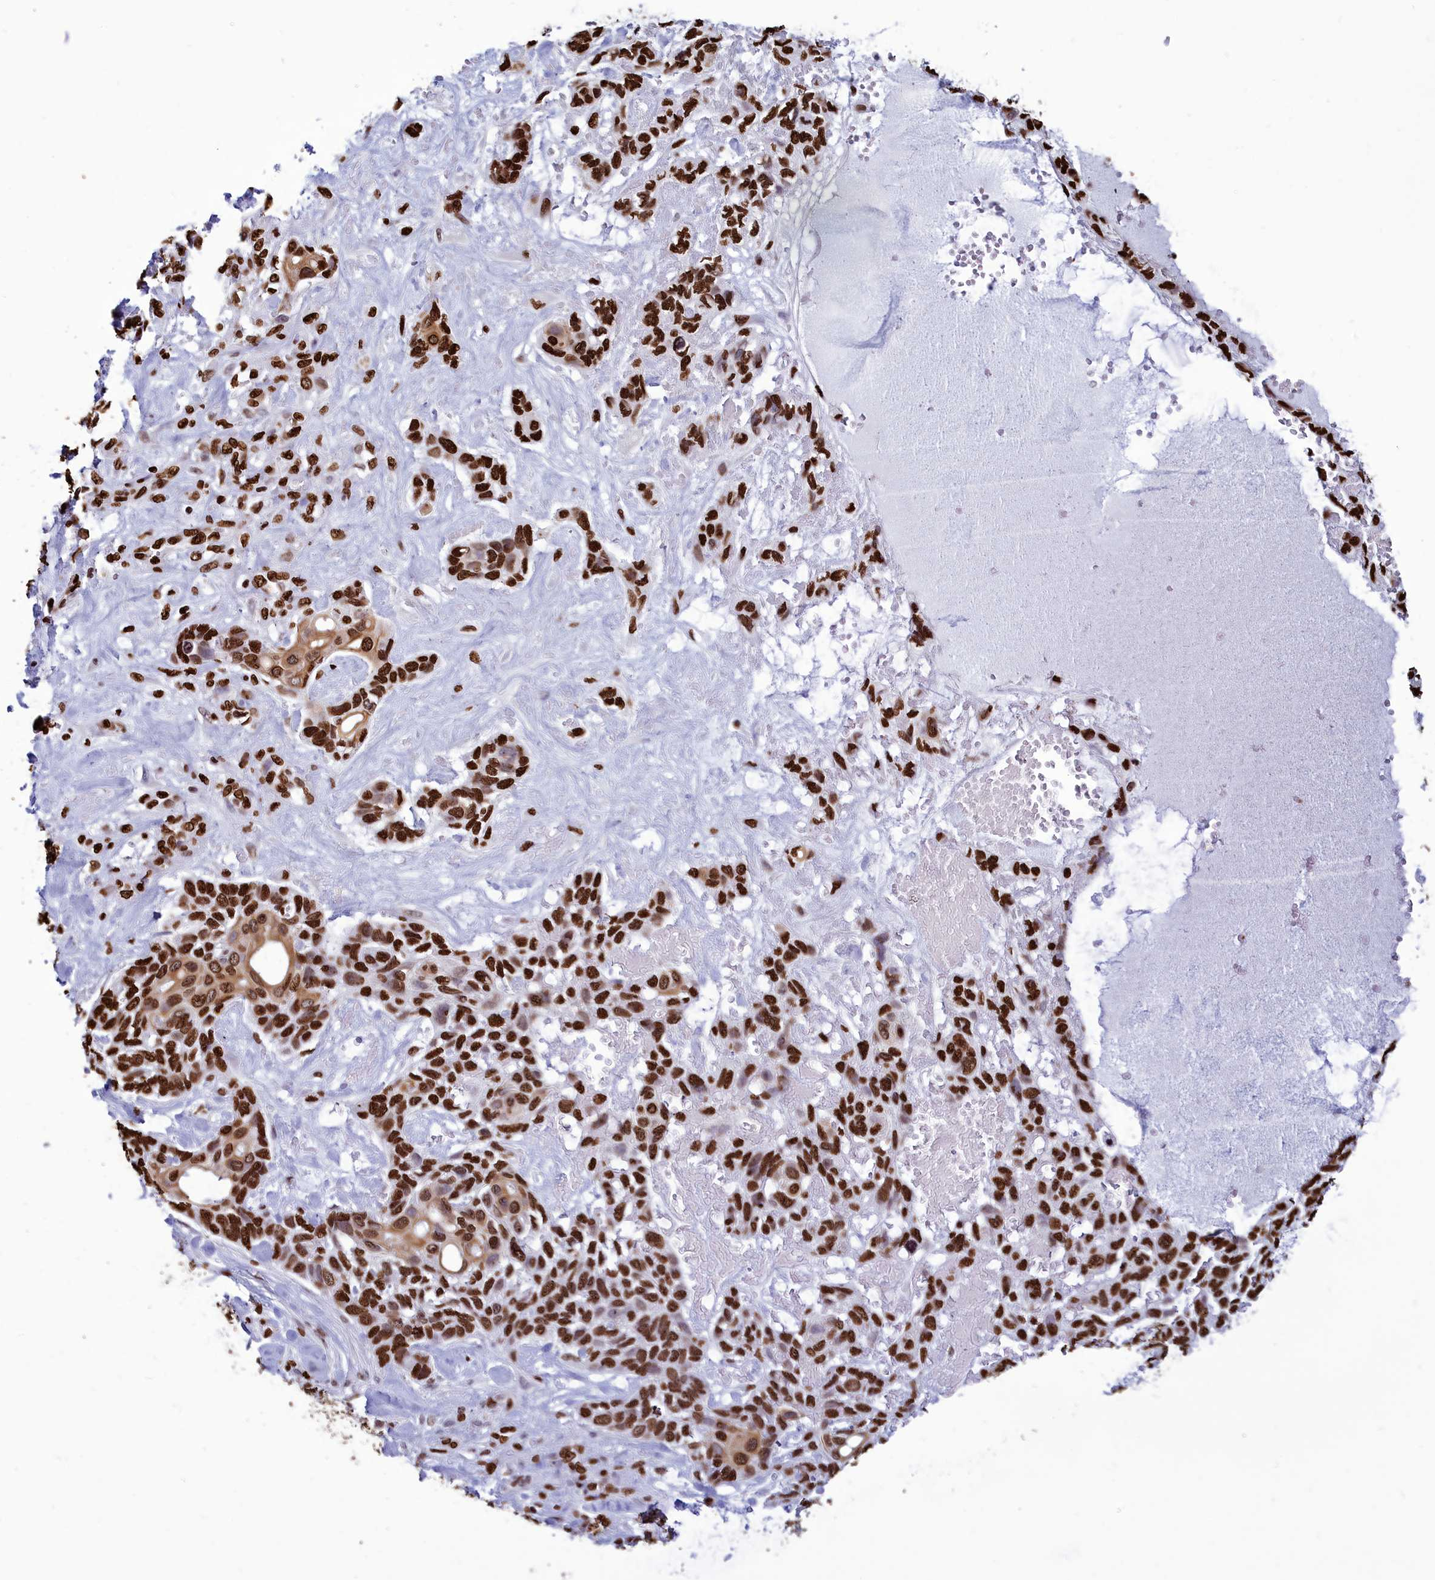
{"staining": {"intensity": "strong", "quantity": ">75%", "location": "nuclear"}, "tissue": "skin cancer", "cell_type": "Tumor cells", "image_type": "cancer", "snomed": [{"axis": "morphology", "description": "Basal cell carcinoma"}, {"axis": "topography", "description": "Skin"}], "caption": "This photomicrograph displays immunohistochemistry (IHC) staining of human basal cell carcinoma (skin), with high strong nuclear staining in about >75% of tumor cells.", "gene": "AKAP17A", "patient": {"sex": "male", "age": 88}}